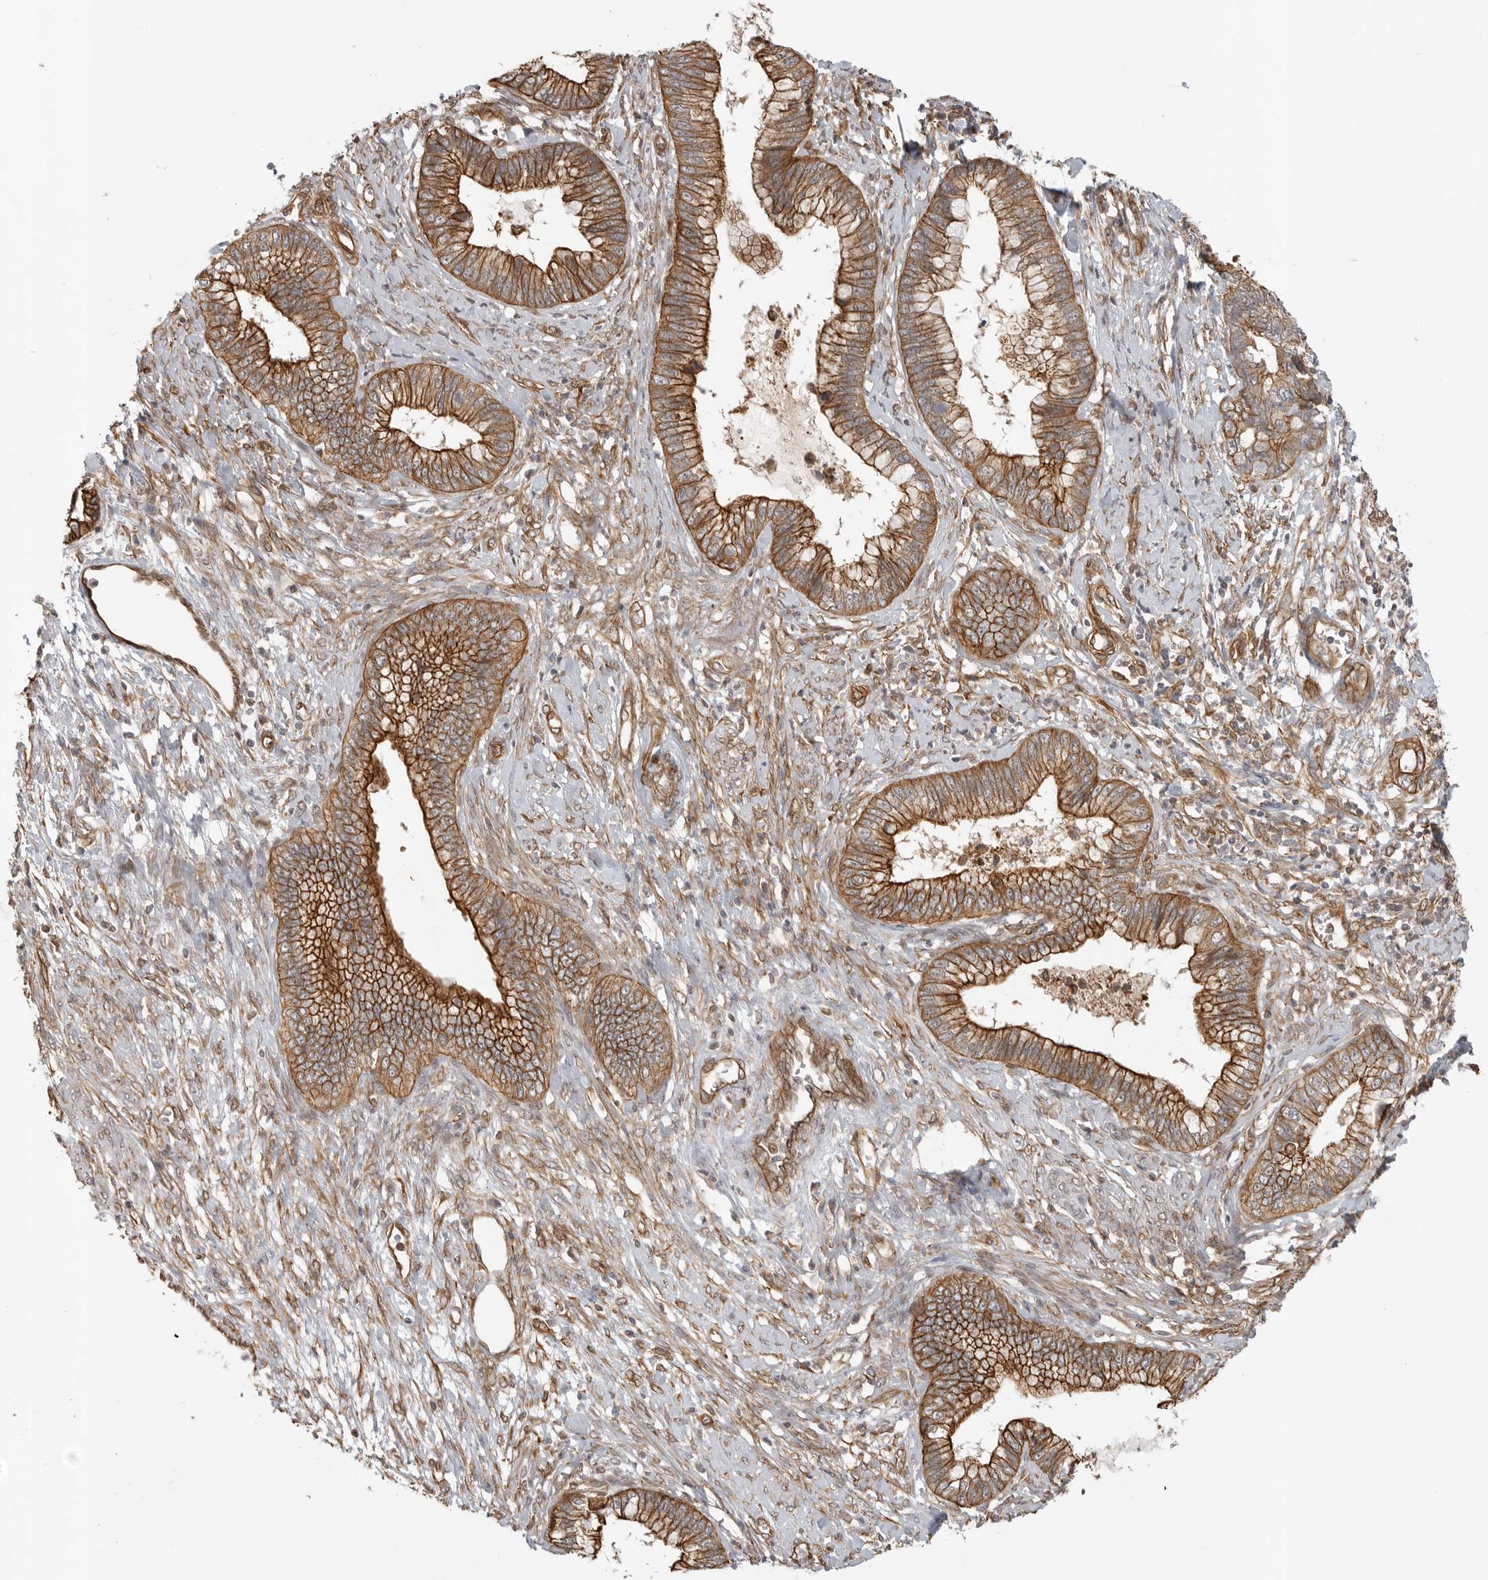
{"staining": {"intensity": "strong", "quantity": ">75%", "location": "cytoplasmic/membranous"}, "tissue": "cervical cancer", "cell_type": "Tumor cells", "image_type": "cancer", "snomed": [{"axis": "morphology", "description": "Adenocarcinoma, NOS"}, {"axis": "topography", "description": "Cervix"}], "caption": "Tumor cells reveal high levels of strong cytoplasmic/membranous staining in approximately >75% of cells in cervical cancer. Using DAB (brown) and hematoxylin (blue) stains, captured at high magnification using brightfield microscopy.", "gene": "ATOH7", "patient": {"sex": "female", "age": 44}}